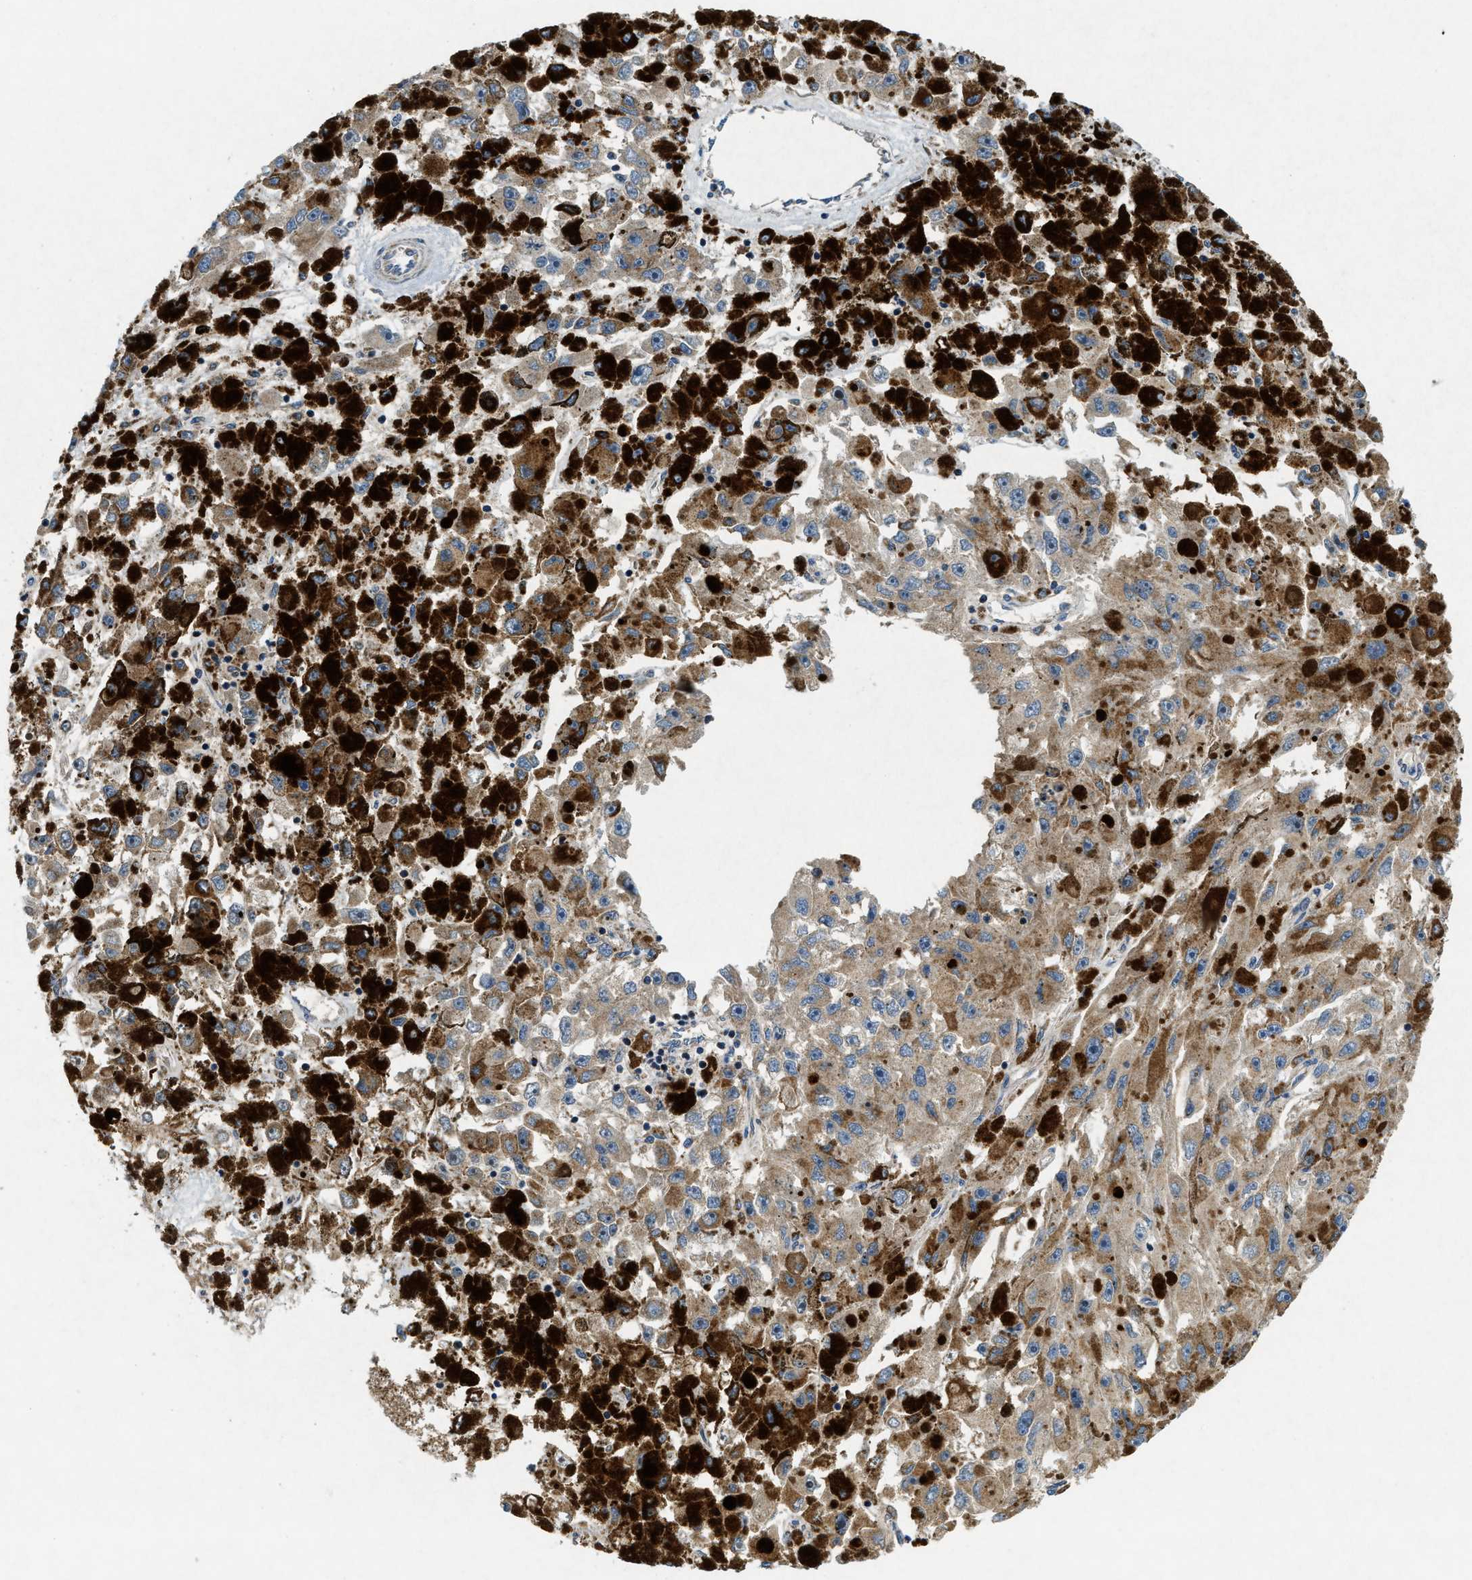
{"staining": {"intensity": "moderate", "quantity": ">75%", "location": "cytoplasmic/membranous"}, "tissue": "melanoma", "cell_type": "Tumor cells", "image_type": "cancer", "snomed": [{"axis": "morphology", "description": "Malignant melanoma, NOS"}, {"axis": "topography", "description": "Skin"}], "caption": "IHC photomicrograph of neoplastic tissue: human malignant melanoma stained using immunohistochemistry demonstrates medium levels of moderate protein expression localized specifically in the cytoplasmic/membranous of tumor cells, appearing as a cytoplasmic/membranous brown color.", "gene": "CSPG4", "patient": {"sex": "female", "age": 104}}